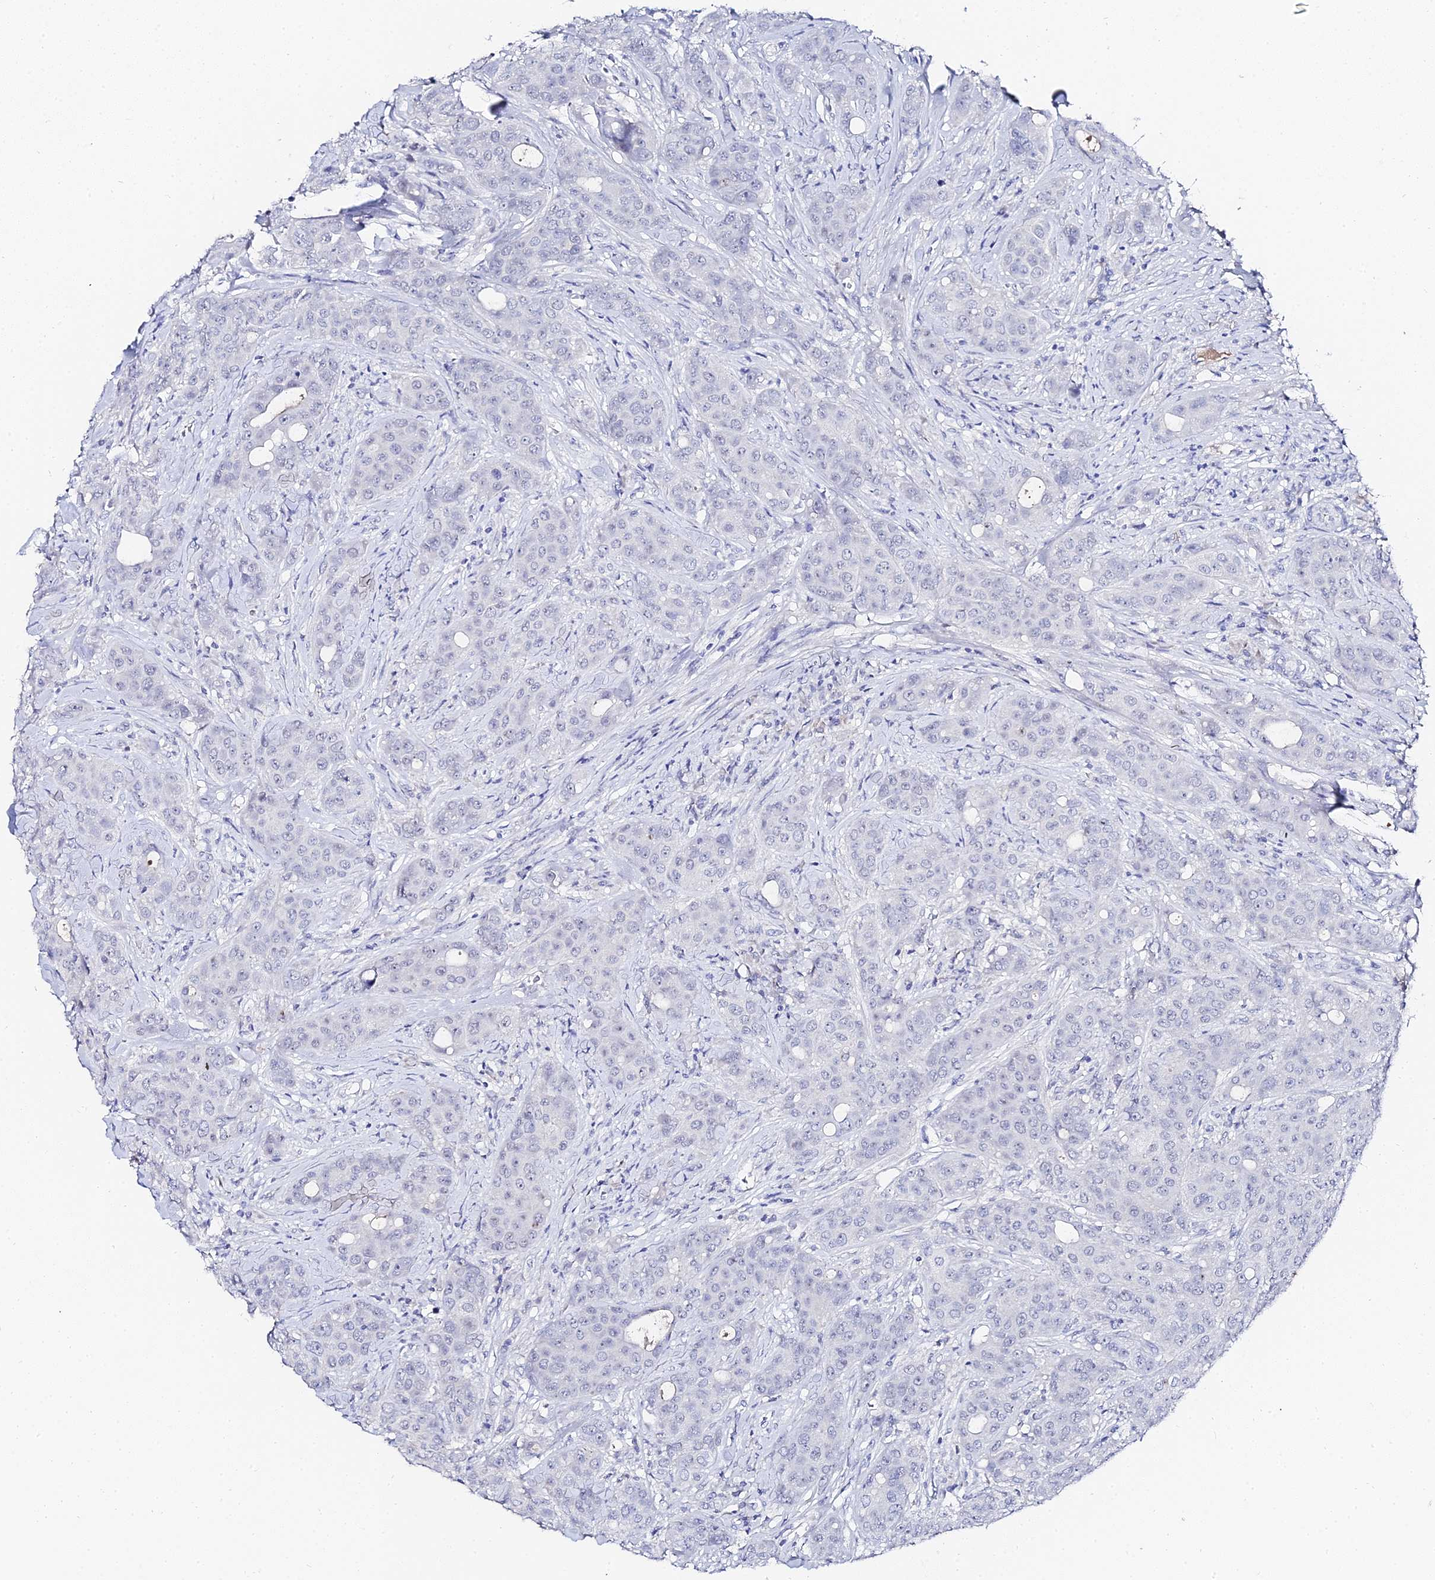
{"staining": {"intensity": "negative", "quantity": "none", "location": "none"}, "tissue": "breast cancer", "cell_type": "Tumor cells", "image_type": "cancer", "snomed": [{"axis": "morphology", "description": "Duct carcinoma"}, {"axis": "topography", "description": "Breast"}], "caption": "This is a image of immunohistochemistry (IHC) staining of breast invasive ductal carcinoma, which shows no expression in tumor cells. (Stains: DAB (3,3'-diaminobenzidine) immunohistochemistry with hematoxylin counter stain, Microscopy: brightfield microscopy at high magnification).", "gene": "KRT17", "patient": {"sex": "female", "age": 43}}